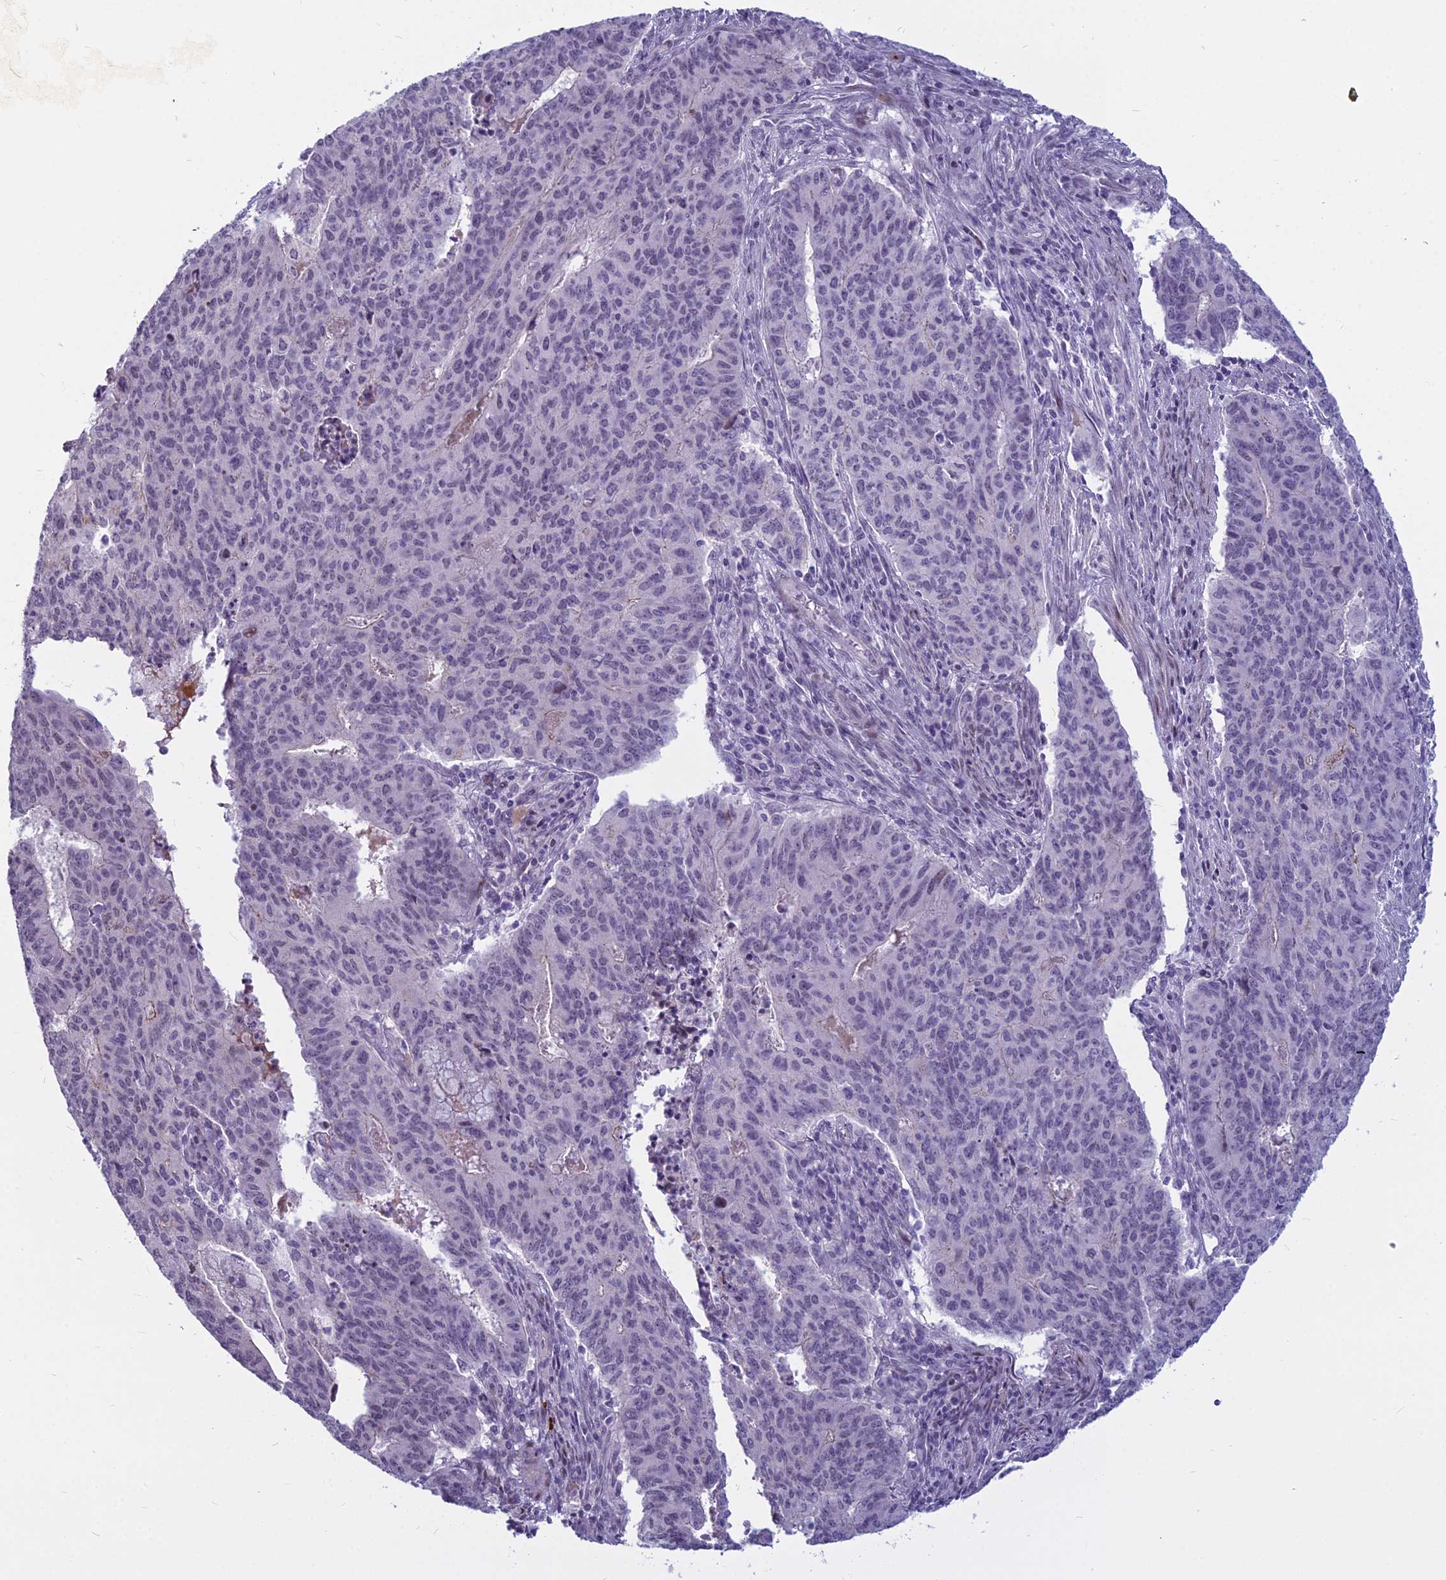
{"staining": {"intensity": "negative", "quantity": "none", "location": "none"}, "tissue": "endometrial cancer", "cell_type": "Tumor cells", "image_type": "cancer", "snomed": [{"axis": "morphology", "description": "Adenocarcinoma, NOS"}, {"axis": "topography", "description": "Endometrium"}], "caption": "Immunohistochemical staining of human endometrial cancer exhibits no significant staining in tumor cells.", "gene": "MYBPC2", "patient": {"sex": "female", "age": 59}}